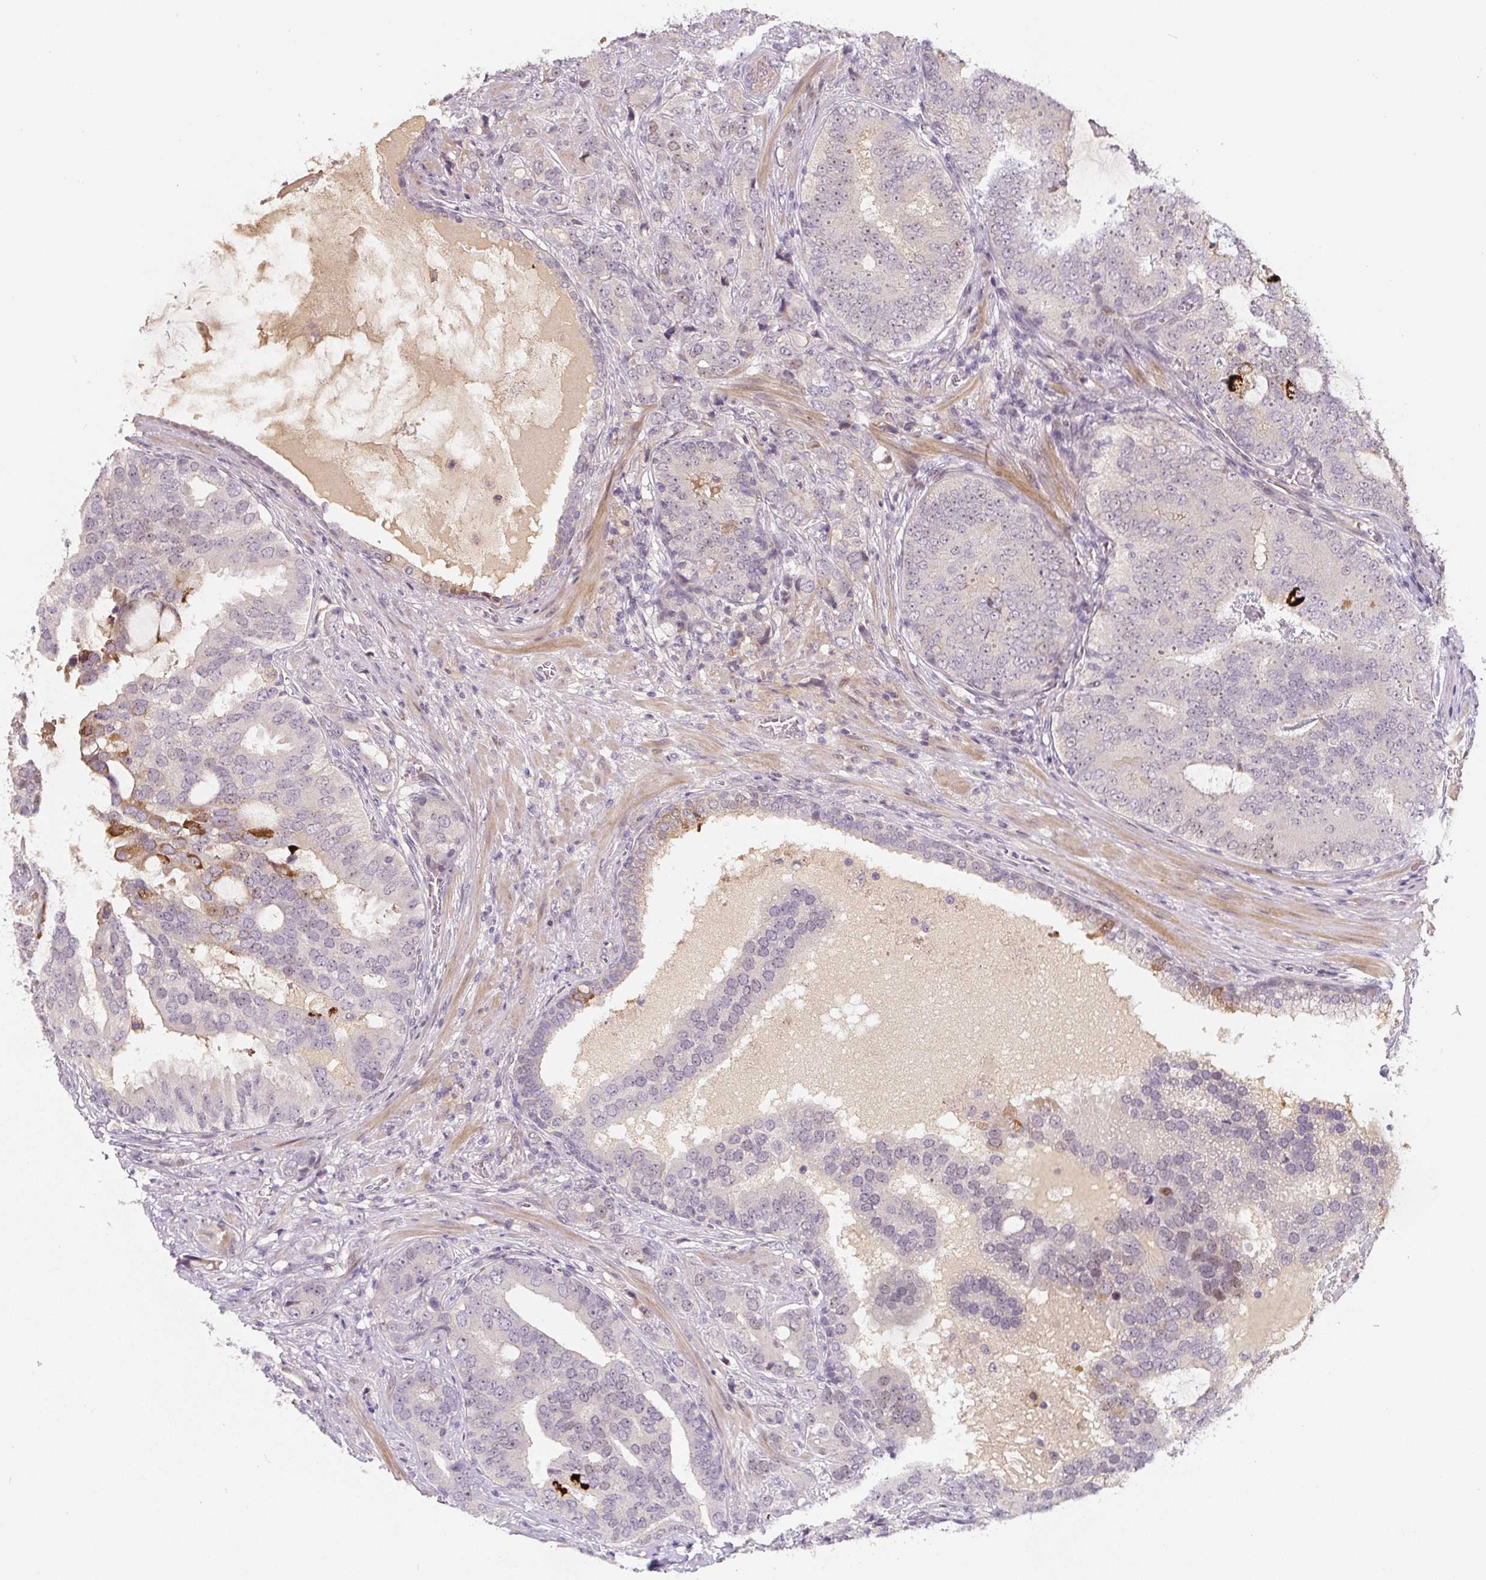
{"staining": {"intensity": "weak", "quantity": "25%-75%", "location": "nuclear"}, "tissue": "prostate cancer", "cell_type": "Tumor cells", "image_type": "cancer", "snomed": [{"axis": "morphology", "description": "Adenocarcinoma, High grade"}, {"axis": "topography", "description": "Prostate"}], "caption": "Human high-grade adenocarcinoma (prostate) stained for a protein (brown) reveals weak nuclear positive positivity in about 25%-75% of tumor cells.", "gene": "PWWP3B", "patient": {"sex": "male", "age": 55}}